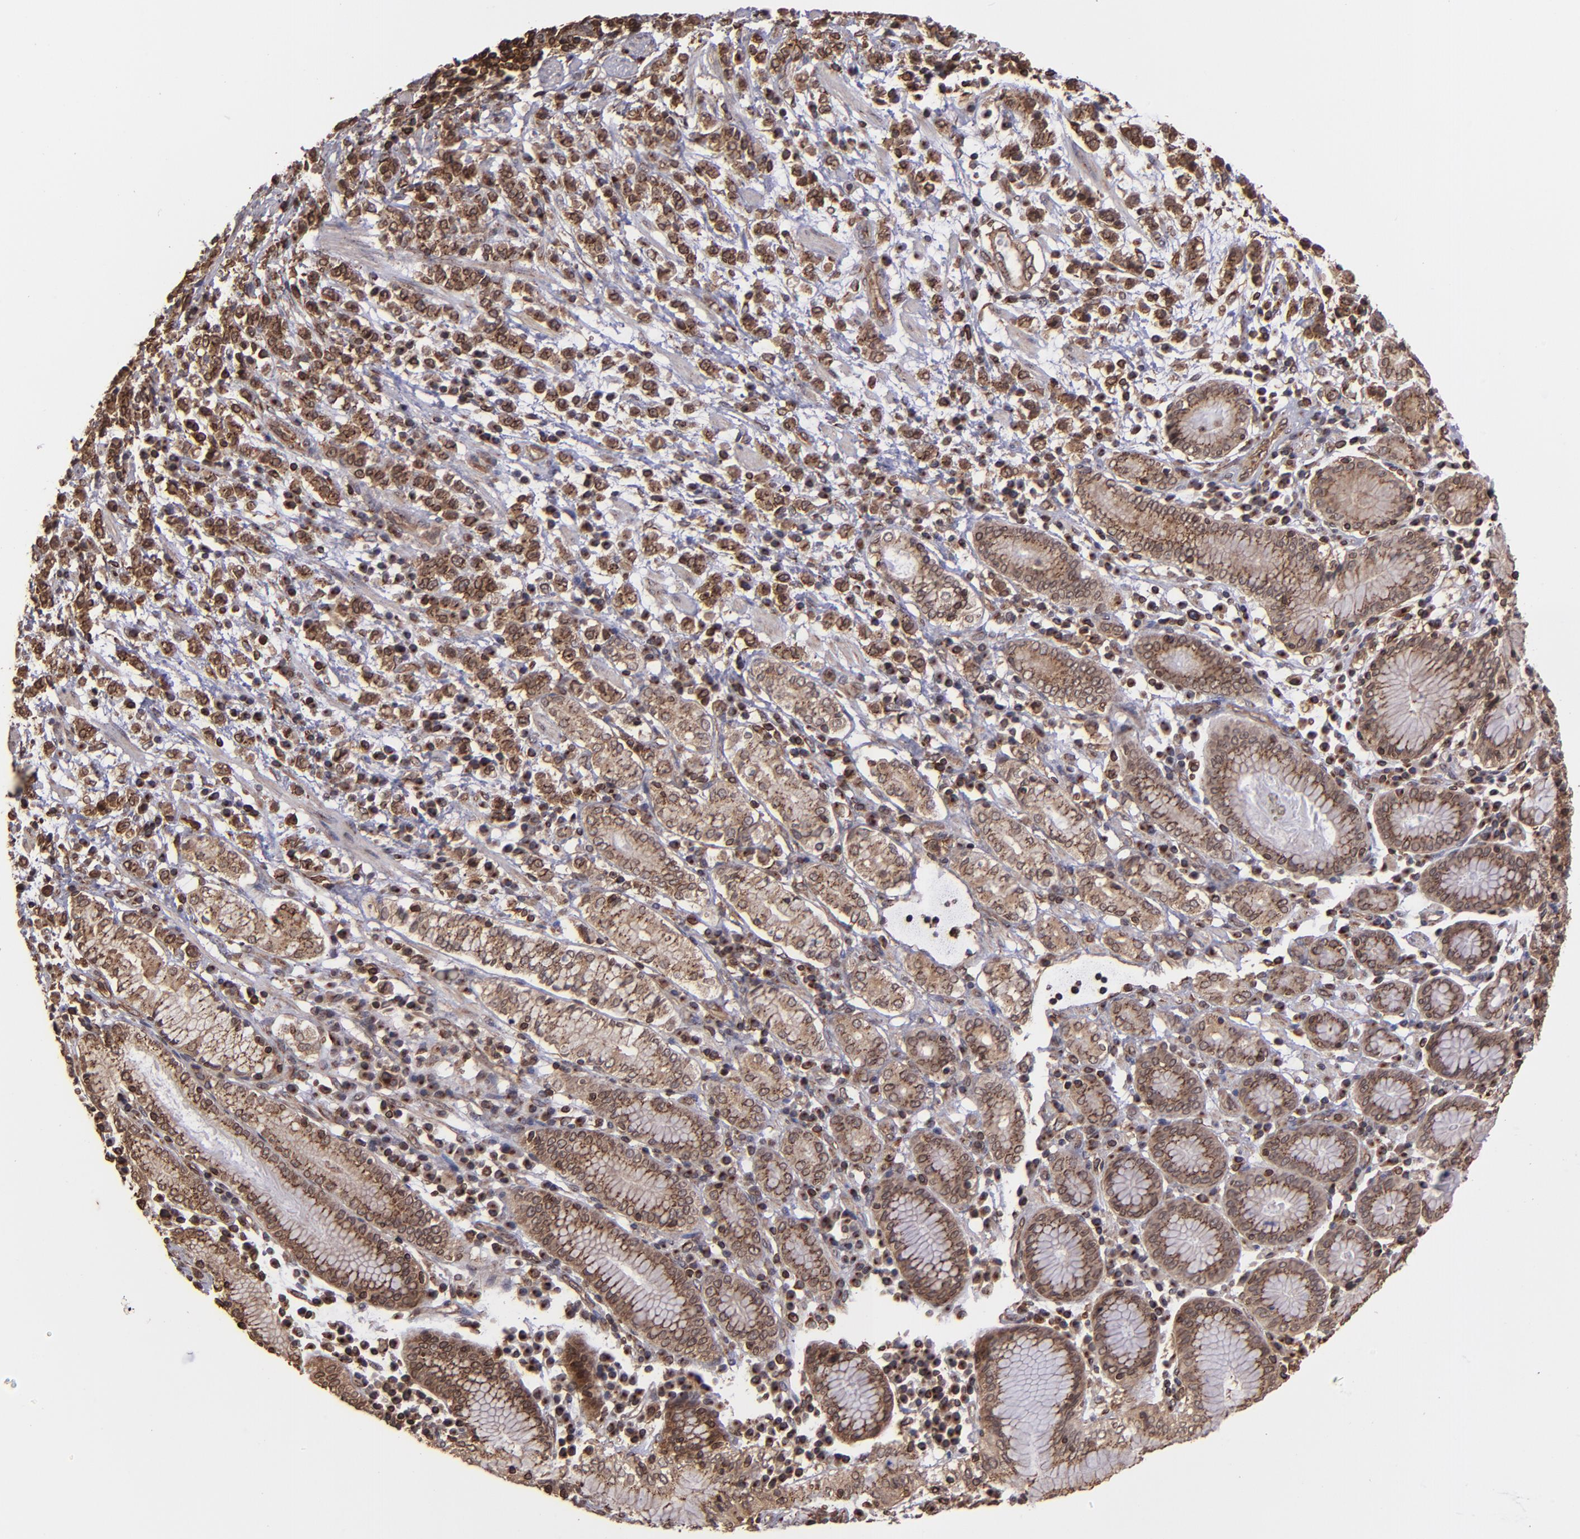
{"staining": {"intensity": "moderate", "quantity": ">75%", "location": "cytoplasmic/membranous"}, "tissue": "stomach cancer", "cell_type": "Tumor cells", "image_type": "cancer", "snomed": [{"axis": "morphology", "description": "Adenocarcinoma, NOS"}, {"axis": "topography", "description": "Stomach, lower"}], "caption": "DAB (3,3'-diaminobenzidine) immunohistochemical staining of stomach cancer (adenocarcinoma) shows moderate cytoplasmic/membranous protein staining in about >75% of tumor cells.", "gene": "TRIP11", "patient": {"sex": "male", "age": 88}}